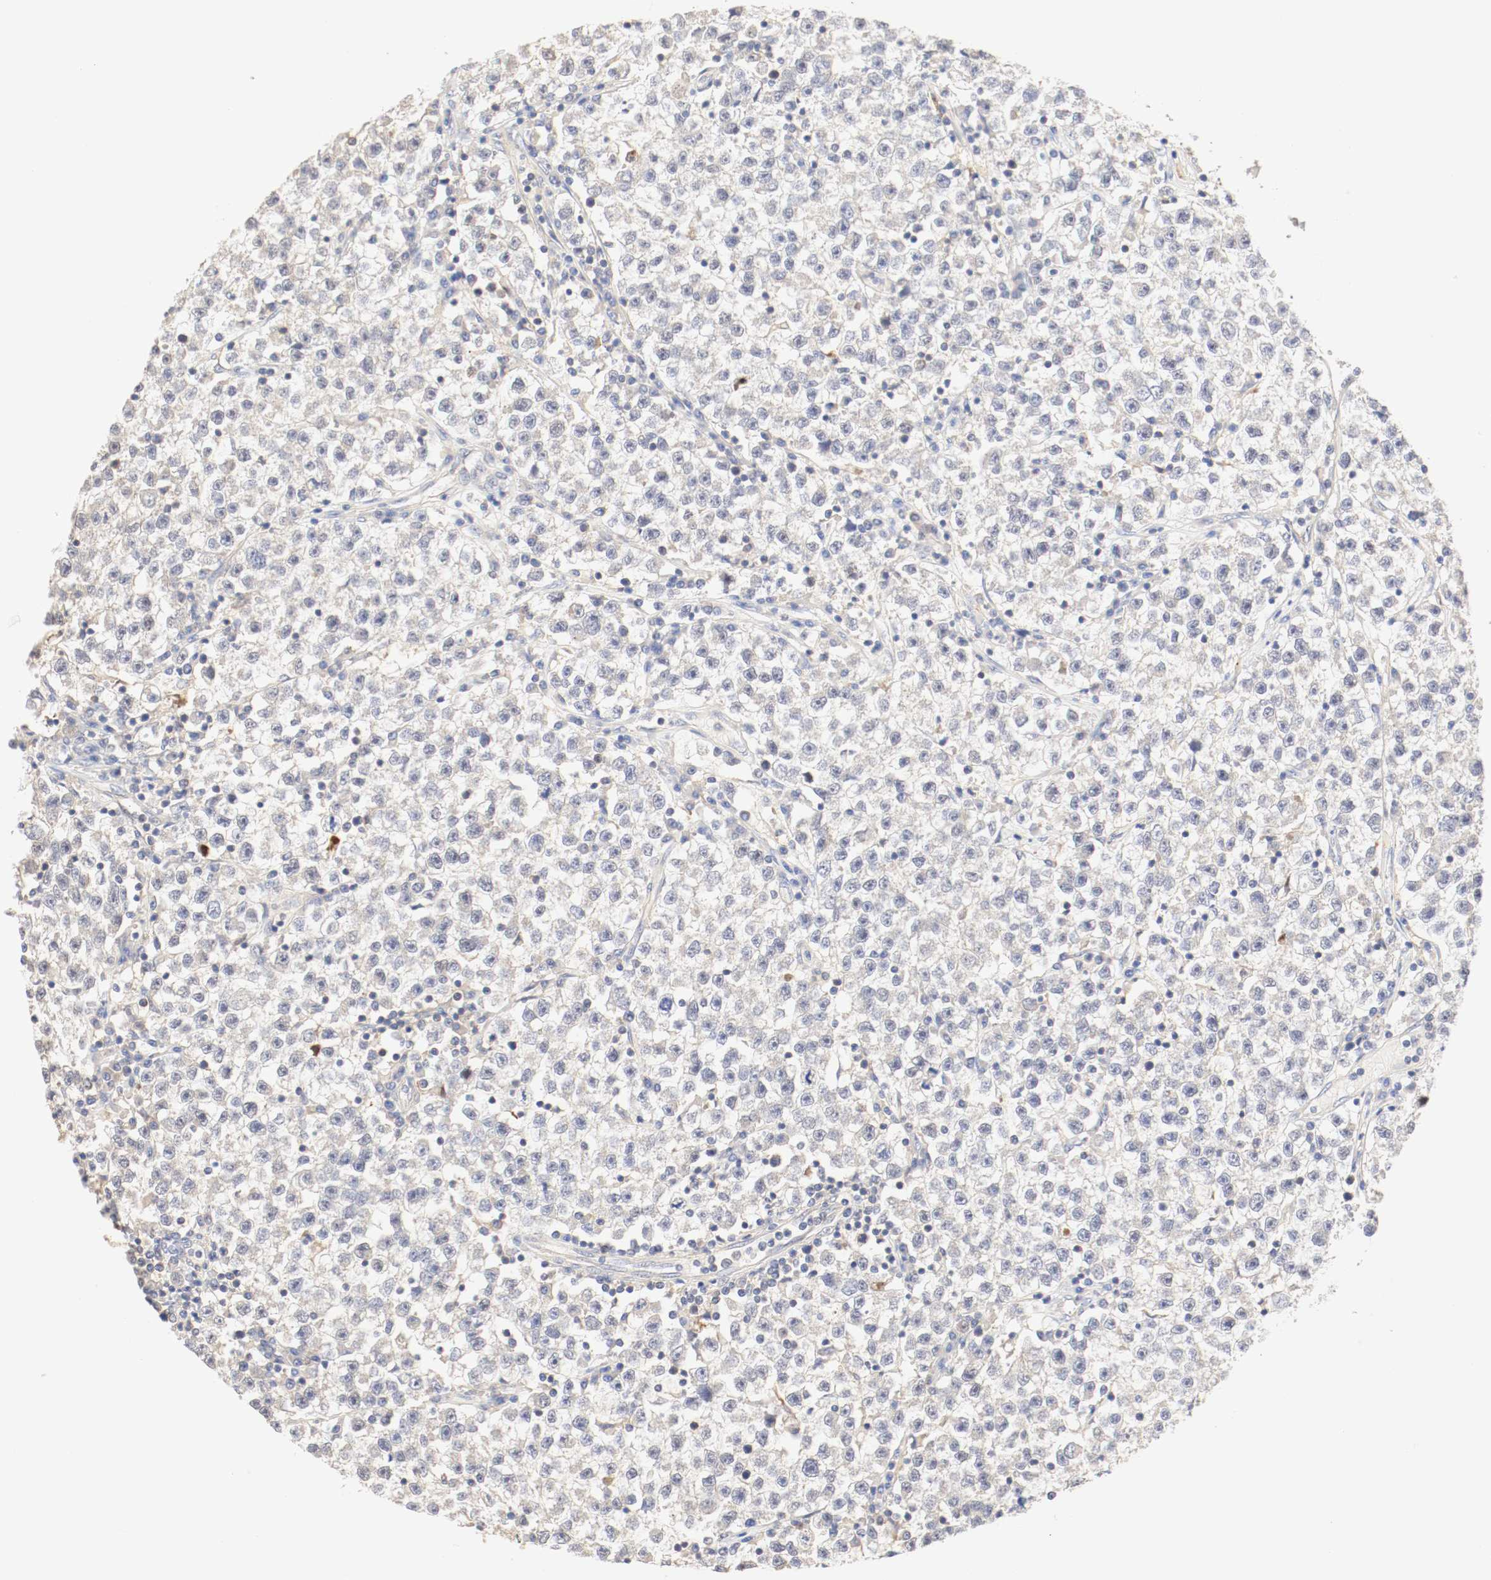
{"staining": {"intensity": "weak", "quantity": "<25%", "location": "cytoplasmic/membranous"}, "tissue": "testis cancer", "cell_type": "Tumor cells", "image_type": "cancer", "snomed": [{"axis": "morphology", "description": "Seminoma, NOS"}, {"axis": "topography", "description": "Testis"}], "caption": "An immunohistochemistry histopathology image of testis cancer is shown. There is no staining in tumor cells of testis cancer.", "gene": "GIT1", "patient": {"sex": "male", "age": 22}}